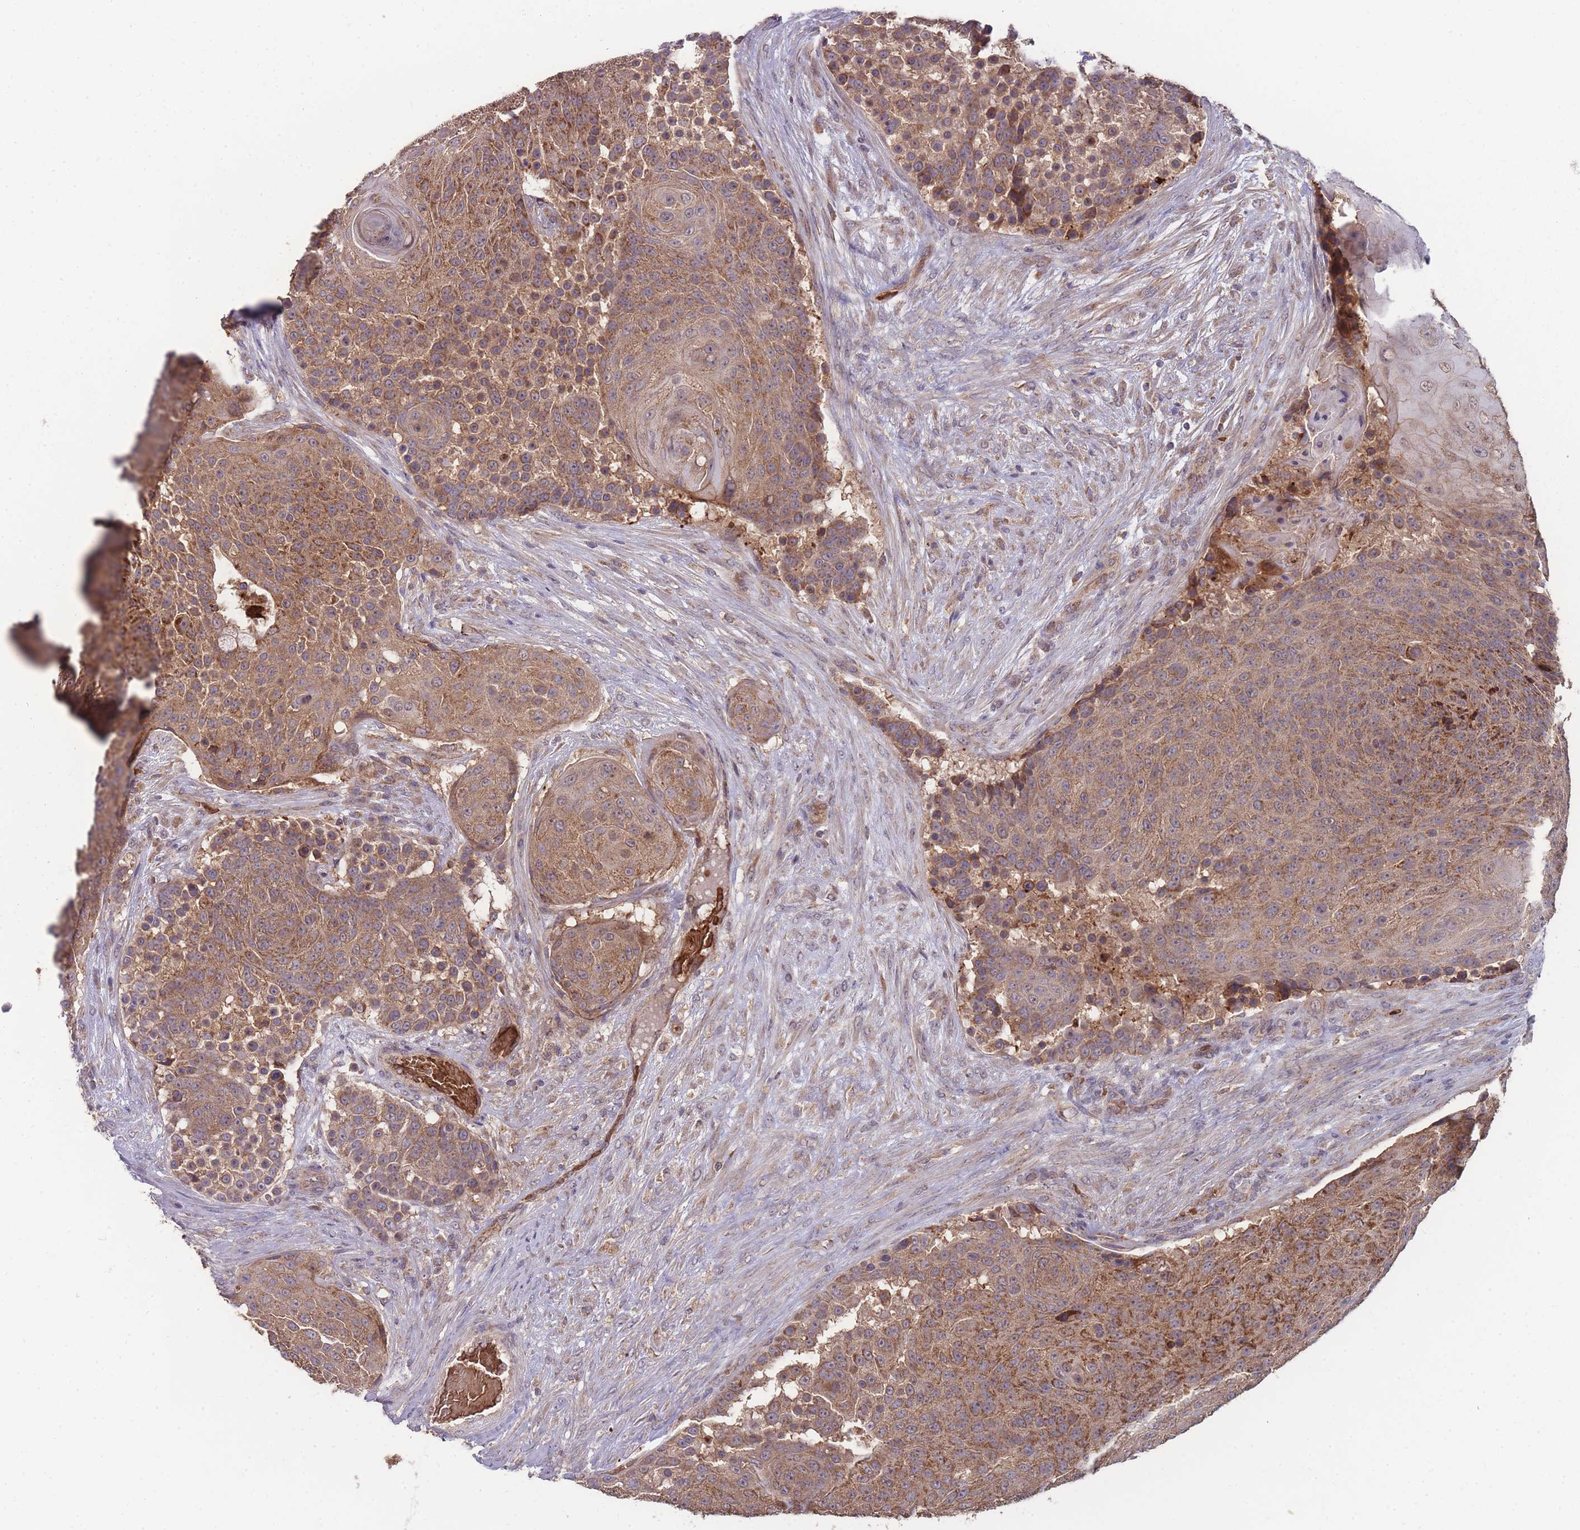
{"staining": {"intensity": "moderate", "quantity": ">75%", "location": "cytoplasmic/membranous"}, "tissue": "urothelial cancer", "cell_type": "Tumor cells", "image_type": "cancer", "snomed": [{"axis": "morphology", "description": "Urothelial carcinoma, High grade"}, {"axis": "topography", "description": "Urinary bladder"}], "caption": "Immunohistochemistry of human urothelial cancer exhibits medium levels of moderate cytoplasmic/membranous positivity in about >75% of tumor cells.", "gene": "SLC35B4", "patient": {"sex": "female", "age": 63}}